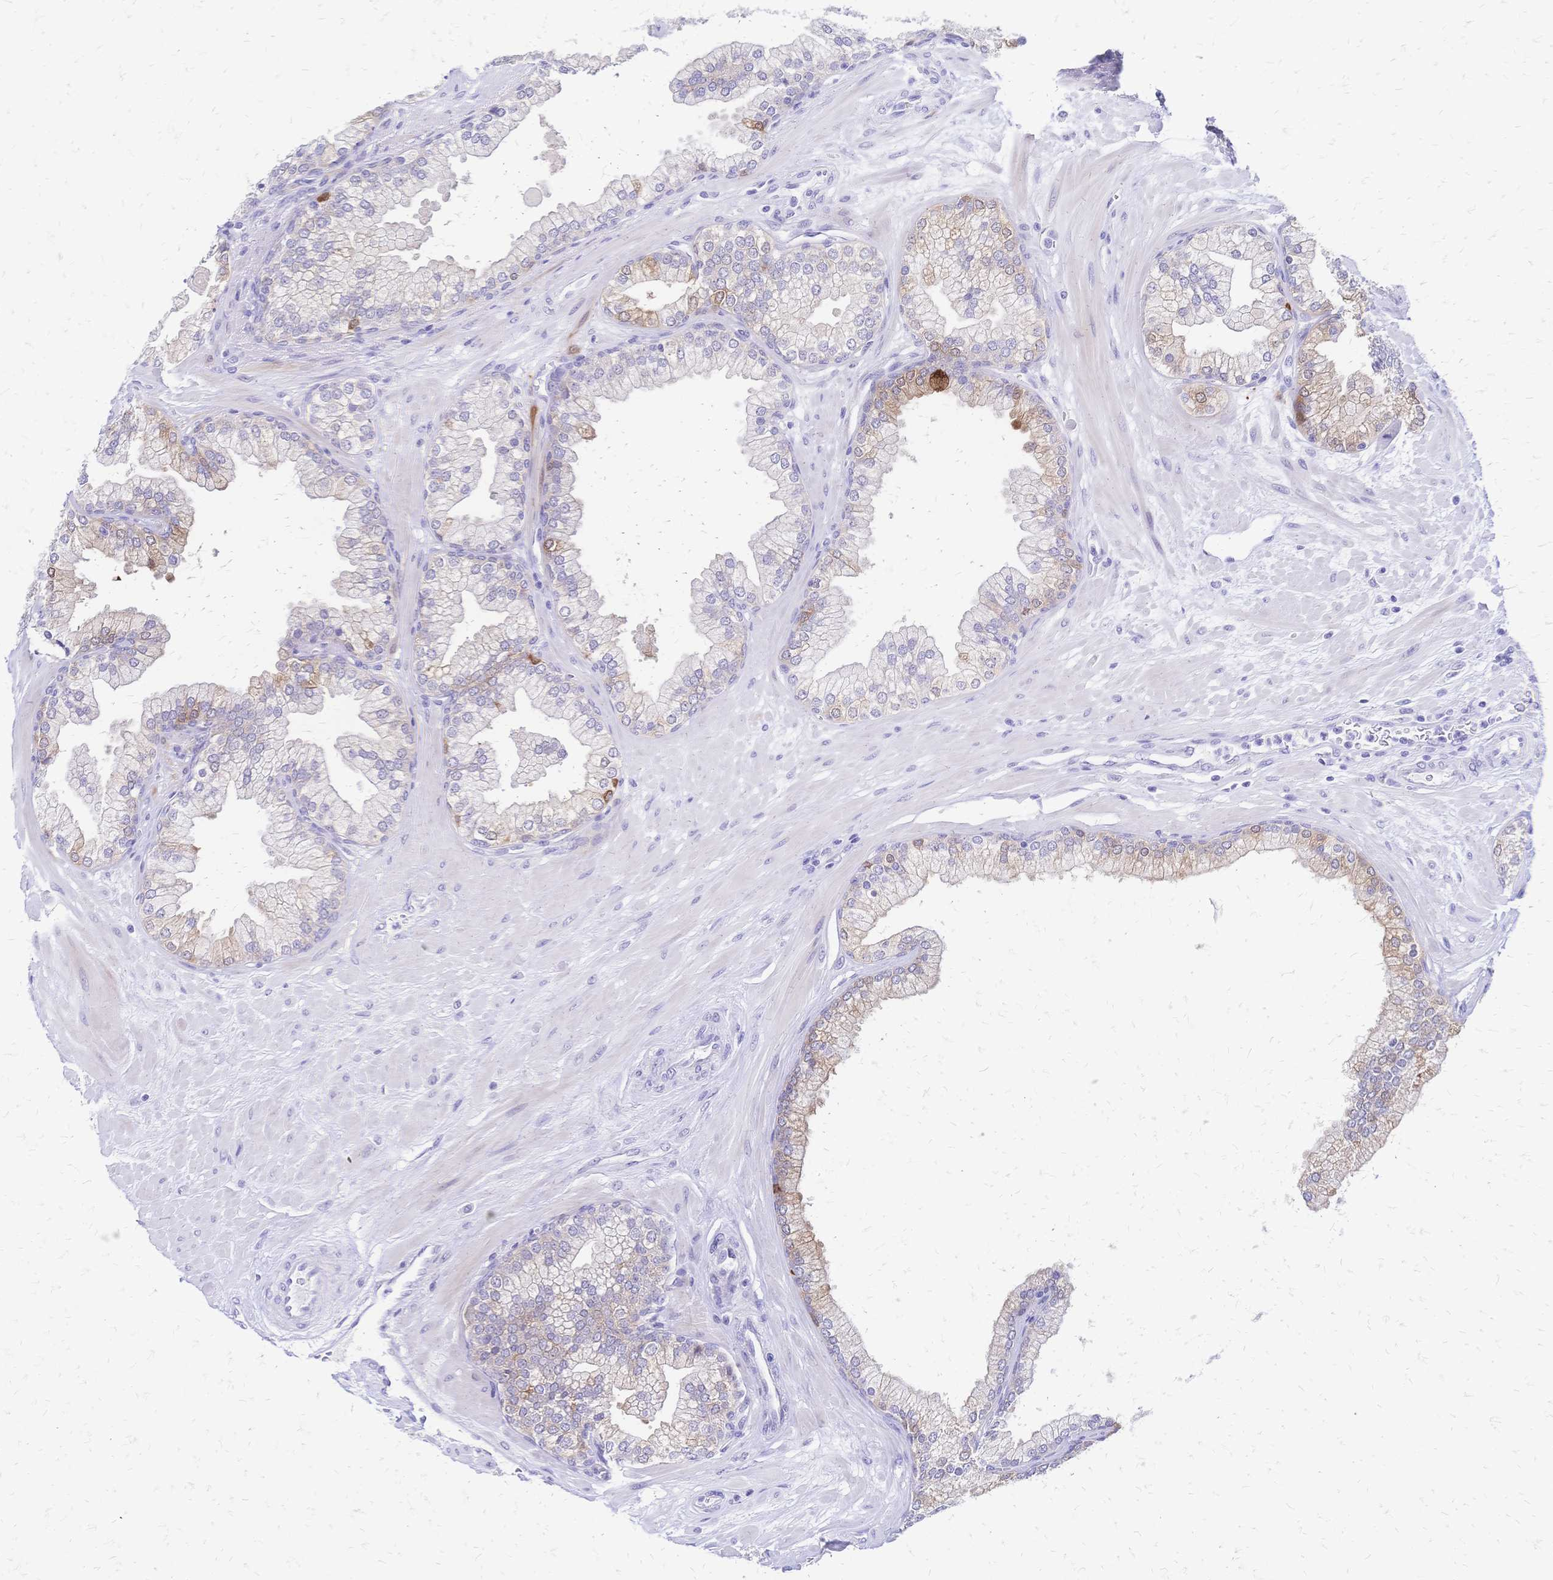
{"staining": {"intensity": "moderate", "quantity": "25%-75%", "location": "cytoplasmic/membranous"}, "tissue": "prostate", "cell_type": "Glandular cells", "image_type": "normal", "snomed": [{"axis": "morphology", "description": "Normal tissue, NOS"}, {"axis": "topography", "description": "Prostate"}, {"axis": "topography", "description": "Peripheral nerve tissue"}], "caption": "High-power microscopy captured an immunohistochemistry photomicrograph of unremarkable prostate, revealing moderate cytoplasmic/membranous expression in about 25%-75% of glandular cells. Using DAB (brown) and hematoxylin (blue) stains, captured at high magnification using brightfield microscopy.", "gene": "GRB7", "patient": {"sex": "male", "age": 61}}